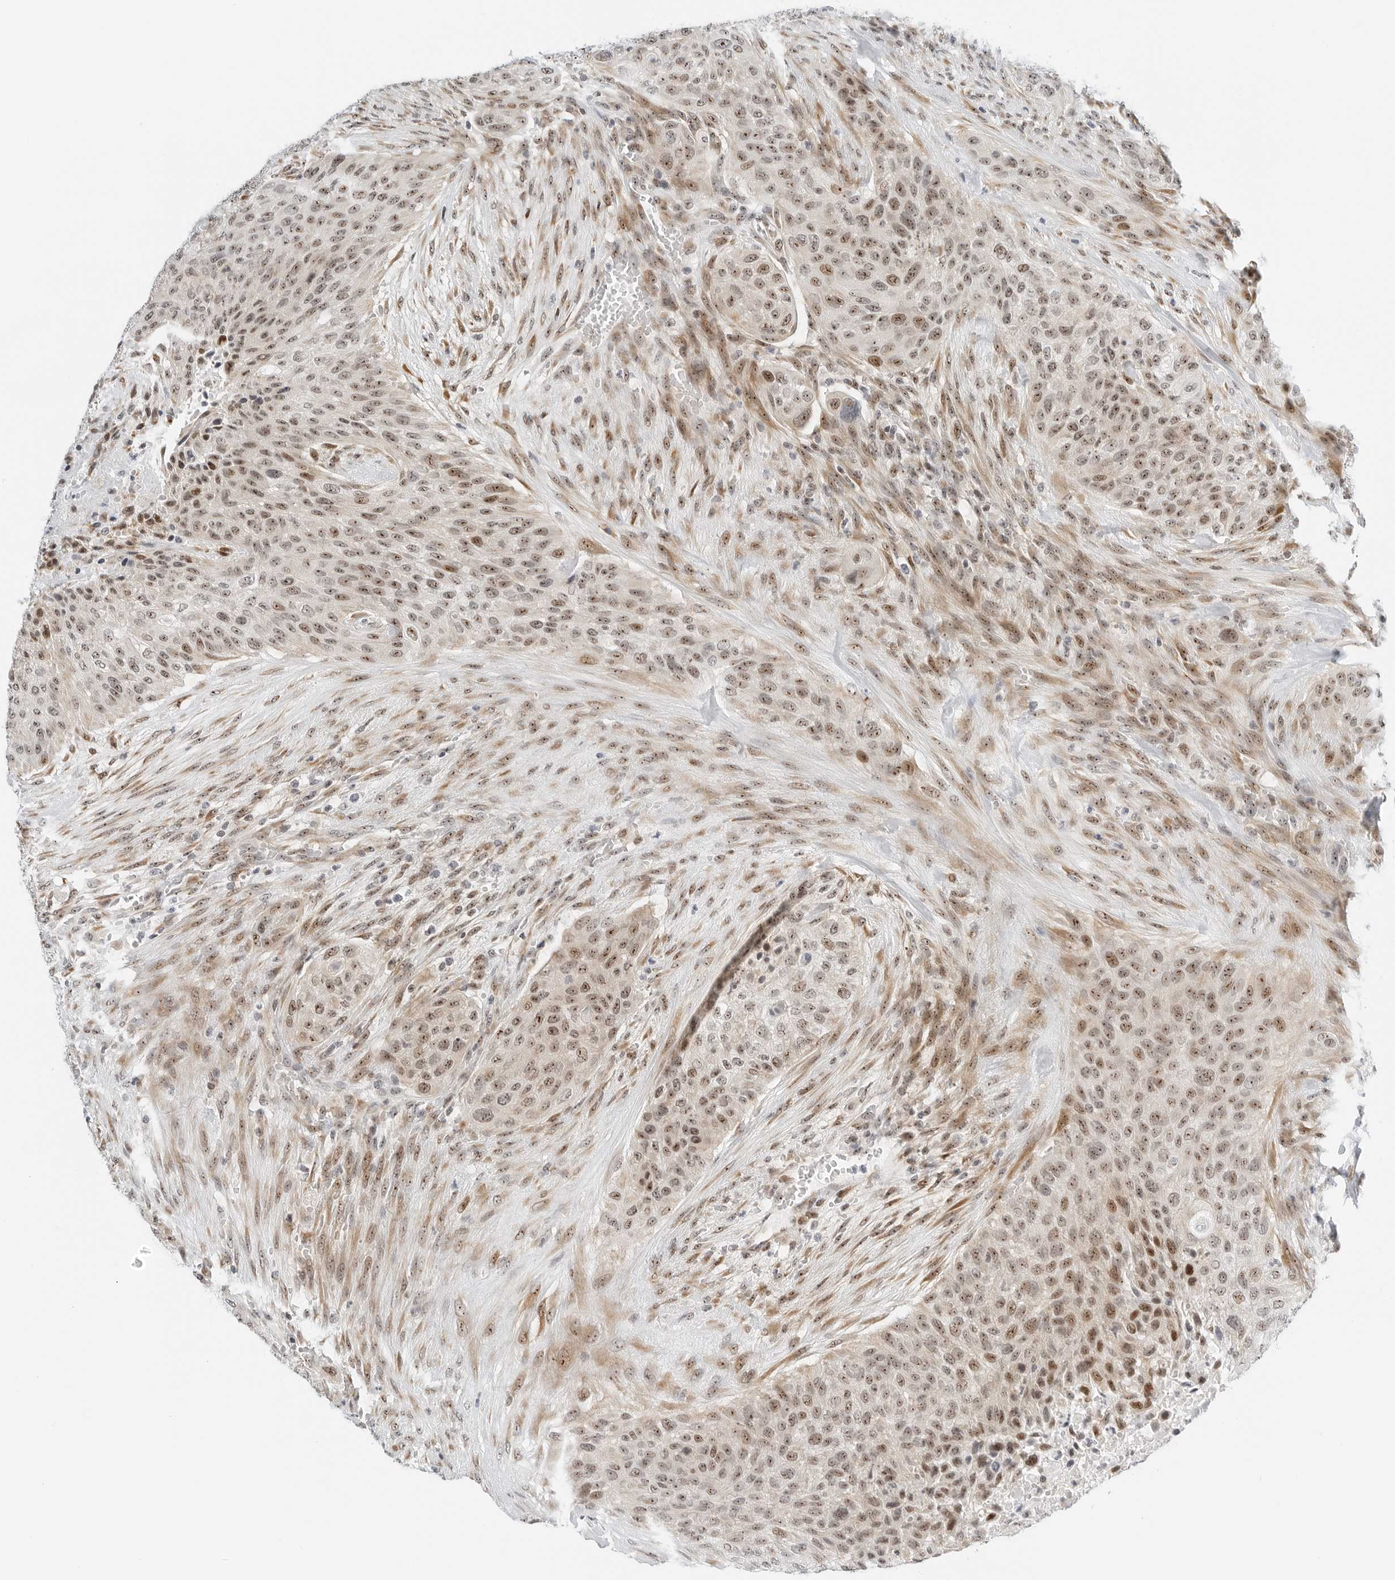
{"staining": {"intensity": "moderate", "quantity": ">75%", "location": "nuclear"}, "tissue": "urothelial cancer", "cell_type": "Tumor cells", "image_type": "cancer", "snomed": [{"axis": "morphology", "description": "Urothelial carcinoma, High grade"}, {"axis": "topography", "description": "Urinary bladder"}], "caption": "Immunohistochemistry (IHC) of human urothelial carcinoma (high-grade) exhibits medium levels of moderate nuclear positivity in approximately >75% of tumor cells.", "gene": "RIMKLA", "patient": {"sex": "male", "age": 35}}